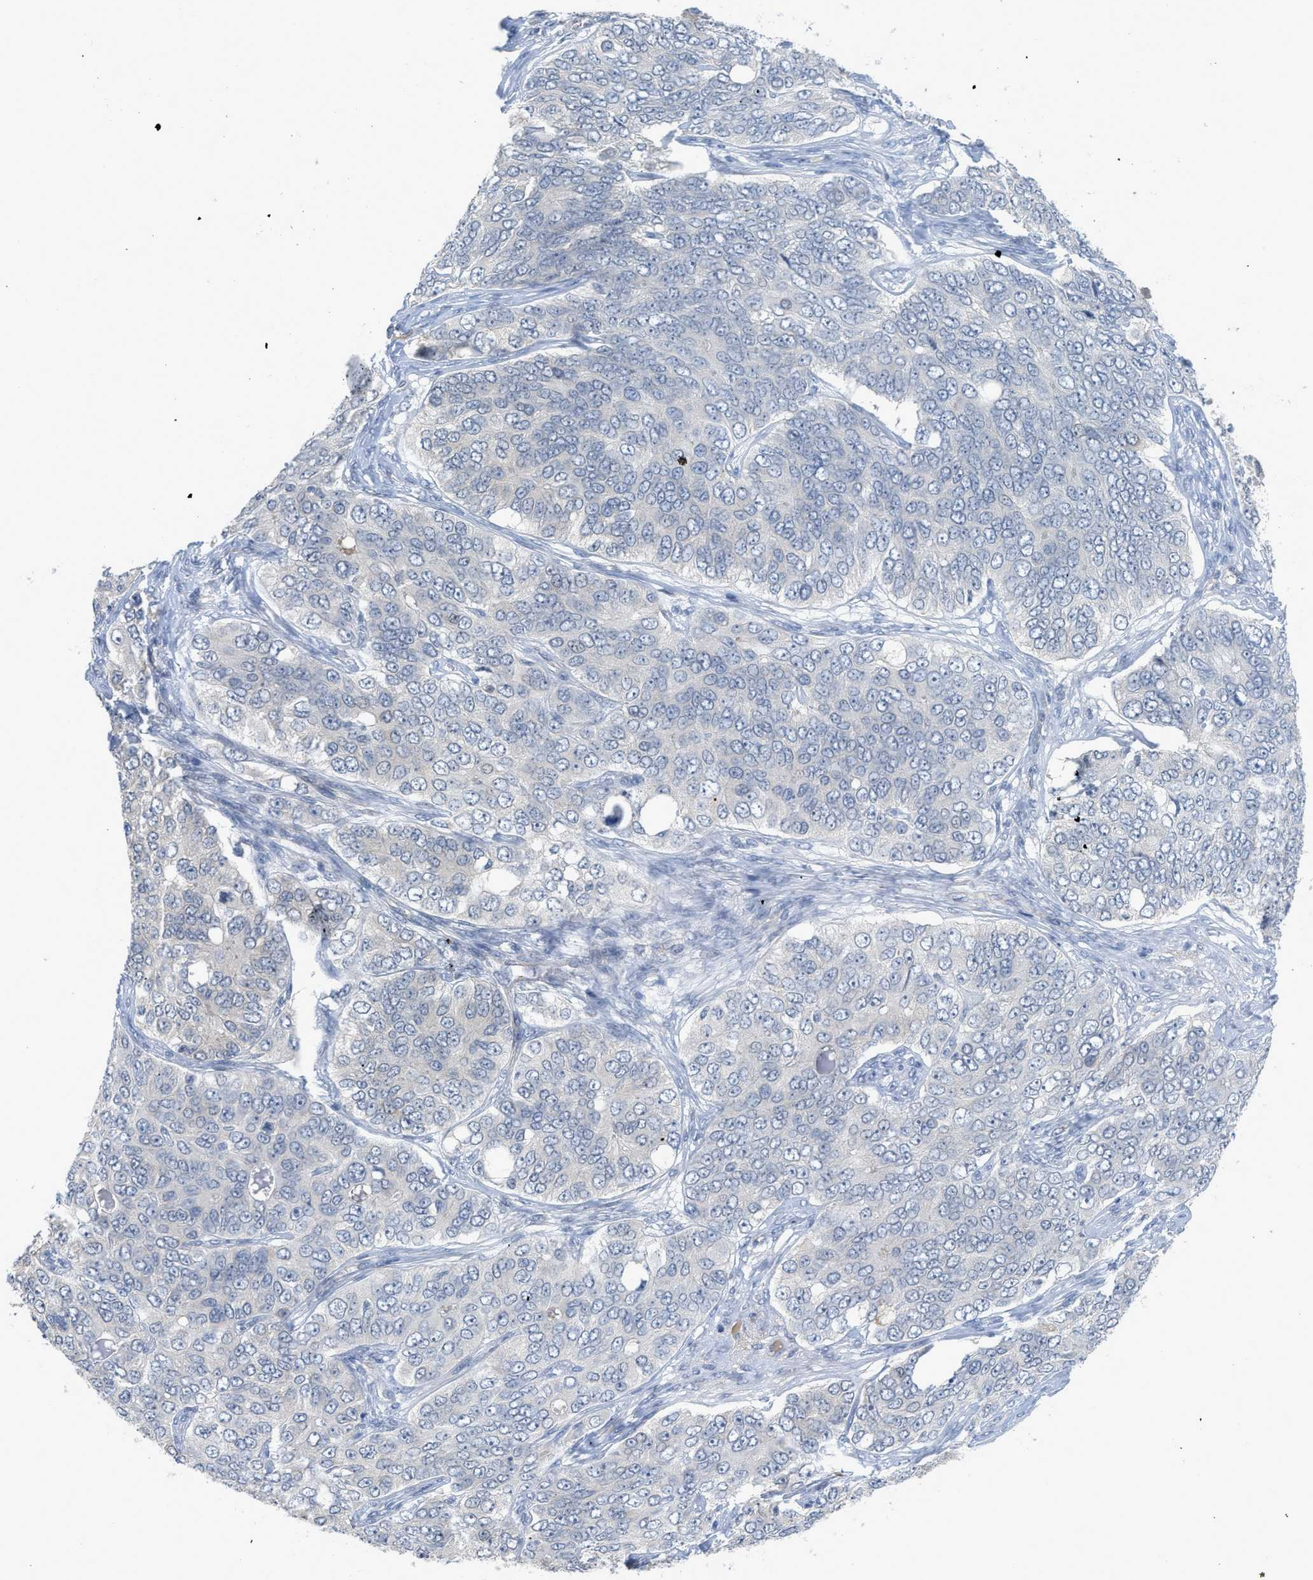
{"staining": {"intensity": "negative", "quantity": "none", "location": "none"}, "tissue": "ovarian cancer", "cell_type": "Tumor cells", "image_type": "cancer", "snomed": [{"axis": "morphology", "description": "Carcinoma, endometroid"}, {"axis": "topography", "description": "Ovary"}], "caption": "Tumor cells are negative for protein expression in human ovarian endometroid carcinoma. (Stains: DAB IHC with hematoxylin counter stain, Microscopy: brightfield microscopy at high magnification).", "gene": "TNFAIP1", "patient": {"sex": "female", "age": 51}}